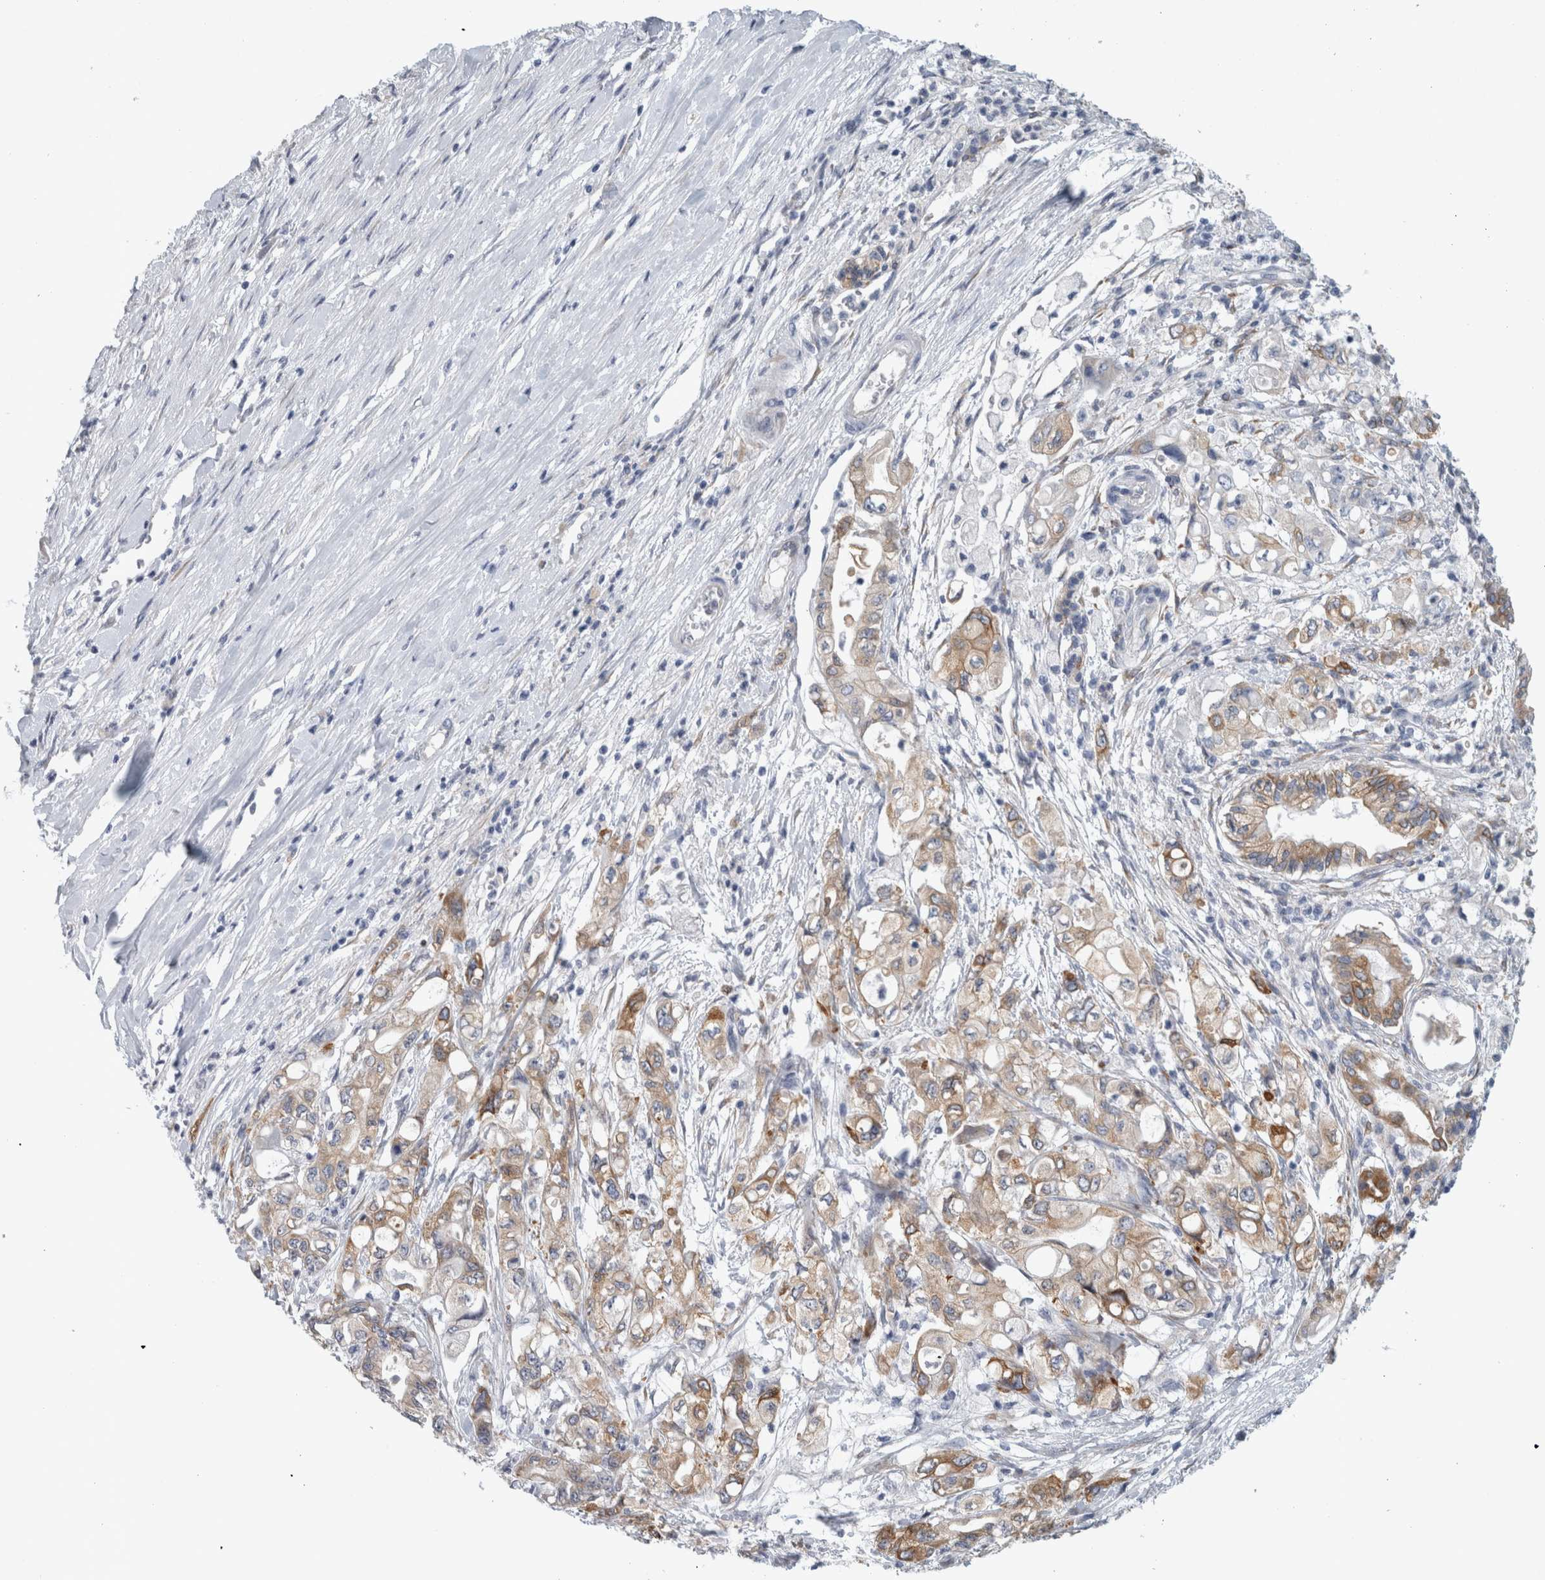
{"staining": {"intensity": "moderate", "quantity": "25%-75%", "location": "cytoplasmic/membranous"}, "tissue": "pancreatic cancer", "cell_type": "Tumor cells", "image_type": "cancer", "snomed": [{"axis": "morphology", "description": "Adenocarcinoma, NOS"}, {"axis": "topography", "description": "Pancreas"}], "caption": "High-power microscopy captured an immunohistochemistry (IHC) photomicrograph of pancreatic adenocarcinoma, revealing moderate cytoplasmic/membranous staining in about 25%-75% of tumor cells. The staining was performed using DAB (3,3'-diaminobenzidine), with brown indicating positive protein expression. Nuclei are stained blue with hematoxylin.", "gene": "B3GNT3", "patient": {"sex": "male", "age": 79}}